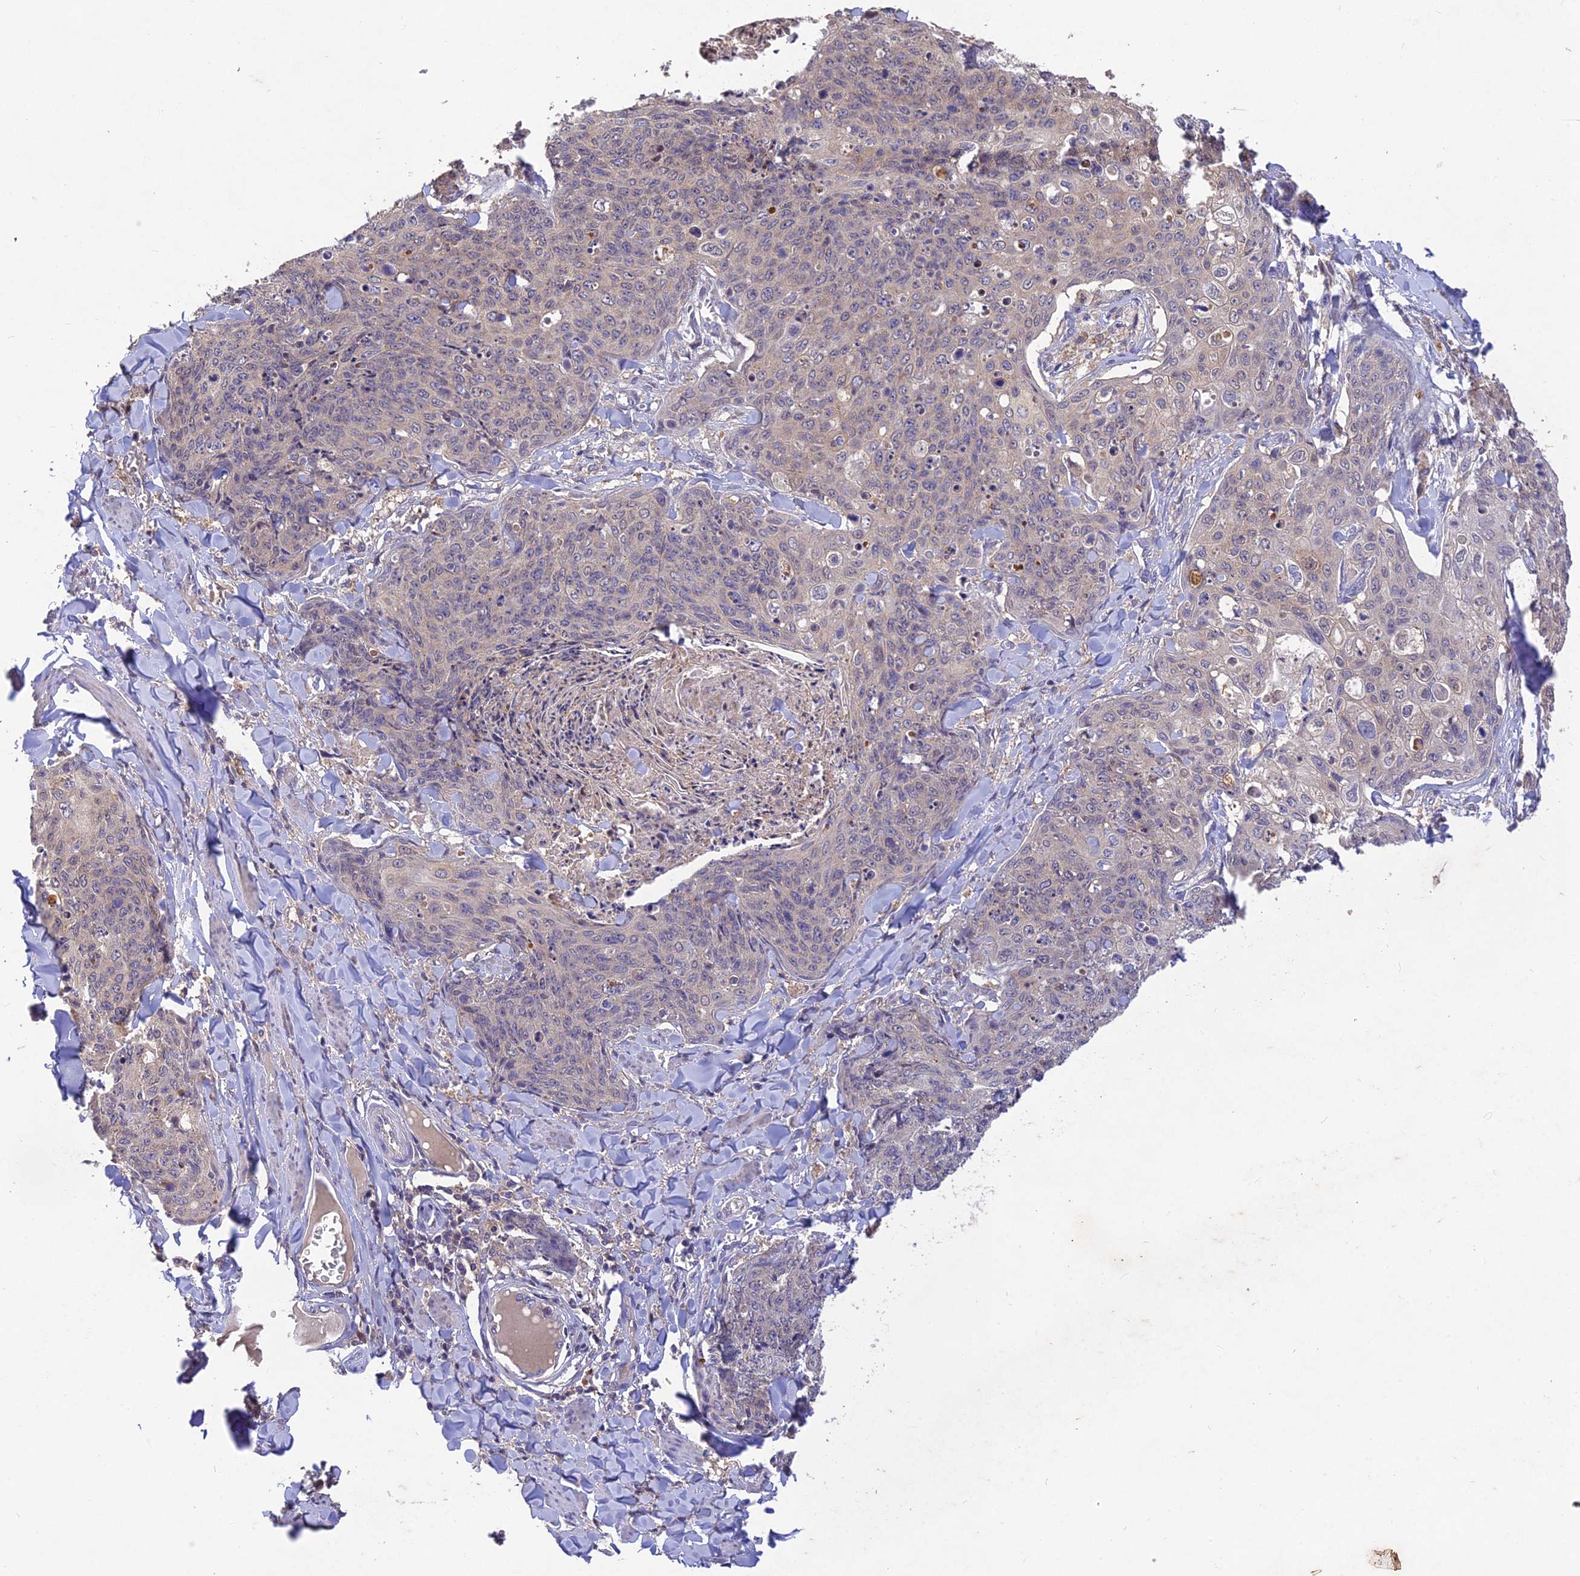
{"staining": {"intensity": "negative", "quantity": "none", "location": "none"}, "tissue": "skin cancer", "cell_type": "Tumor cells", "image_type": "cancer", "snomed": [{"axis": "morphology", "description": "Squamous cell carcinoma, NOS"}, {"axis": "topography", "description": "Skin"}, {"axis": "topography", "description": "Vulva"}], "caption": "Tumor cells are negative for protein expression in human skin cancer.", "gene": "DENND5B", "patient": {"sex": "female", "age": 85}}